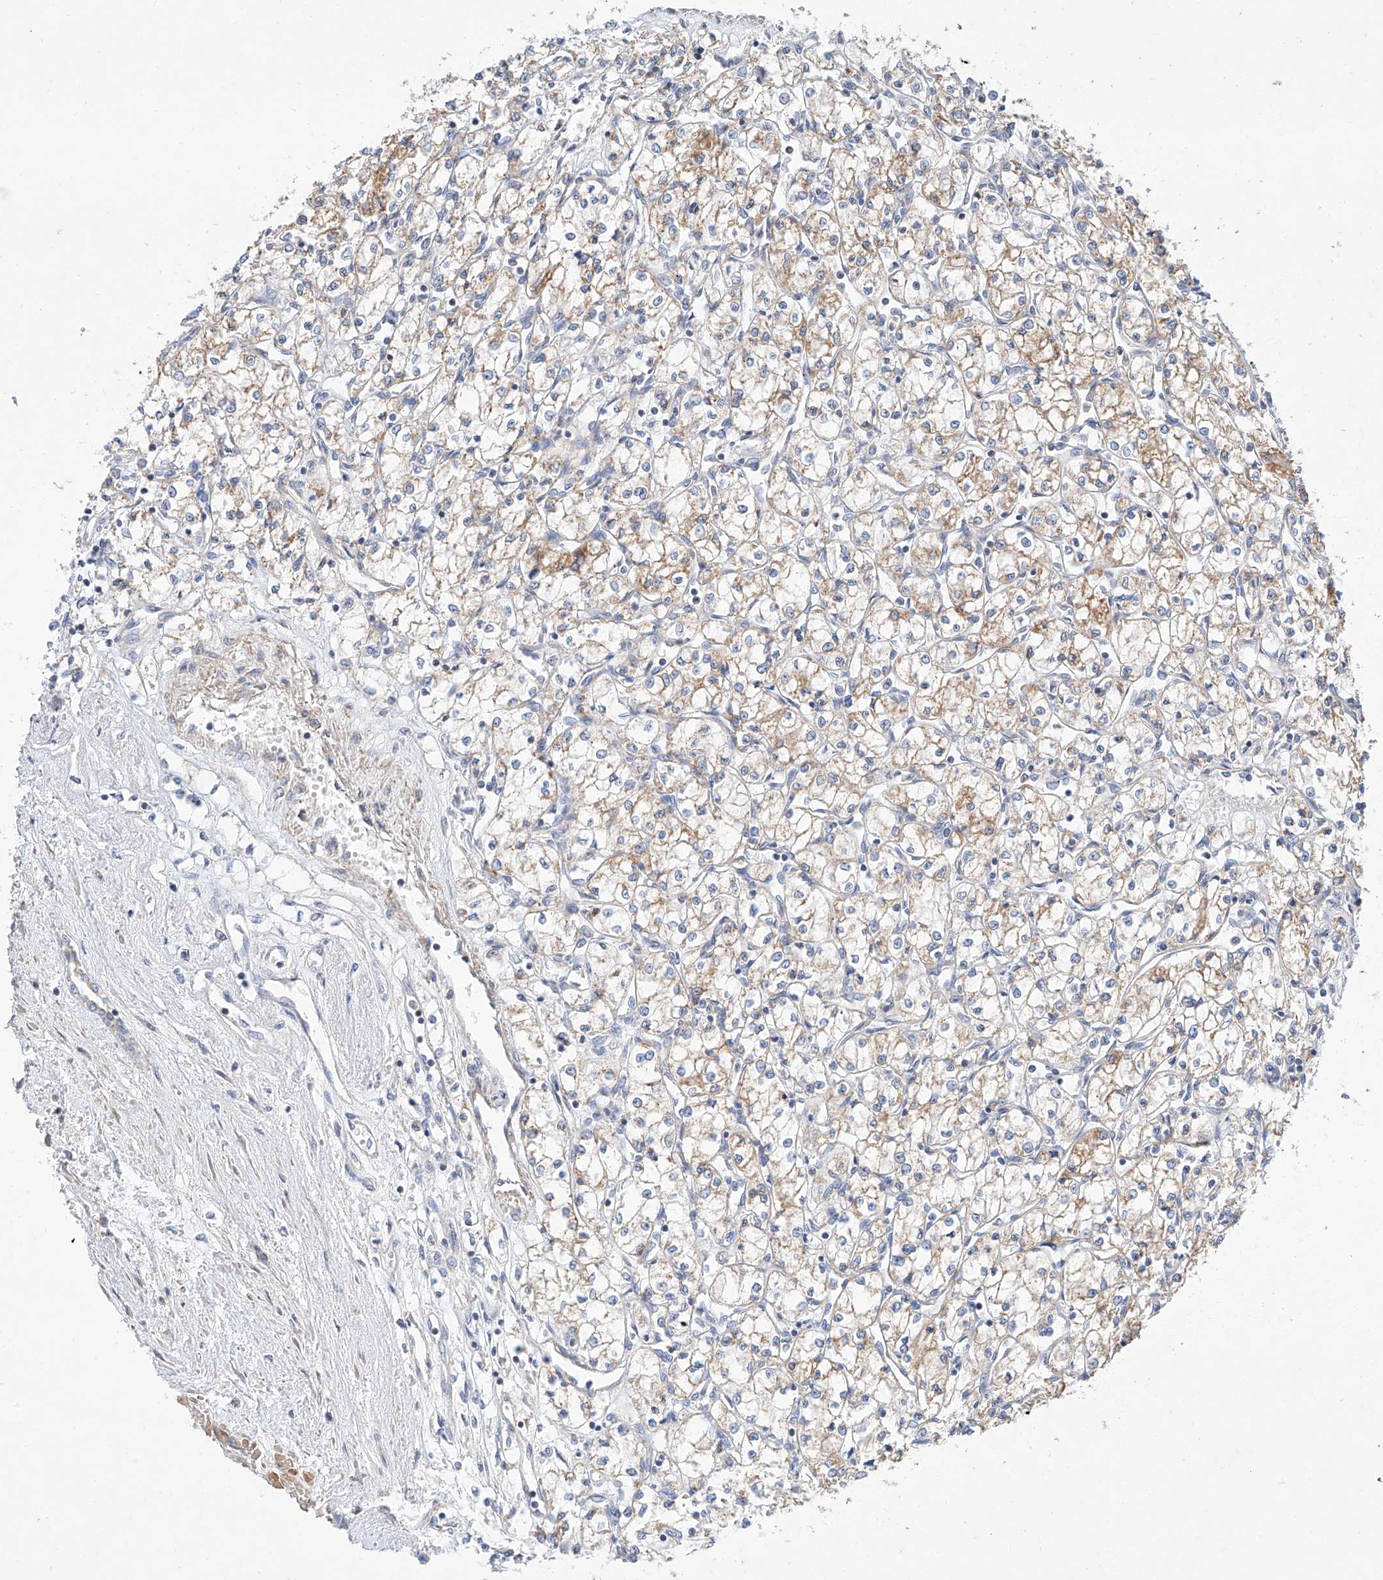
{"staining": {"intensity": "moderate", "quantity": "<25%", "location": "cytoplasmic/membranous"}, "tissue": "renal cancer", "cell_type": "Tumor cells", "image_type": "cancer", "snomed": [{"axis": "morphology", "description": "Adenocarcinoma, NOS"}, {"axis": "topography", "description": "Kidney"}], "caption": "This photomicrograph demonstrates renal adenocarcinoma stained with immunohistochemistry to label a protein in brown. The cytoplasmic/membranous of tumor cells show moderate positivity for the protein. Nuclei are counter-stained blue.", "gene": "C6orf118", "patient": {"sex": "male", "age": 59}}